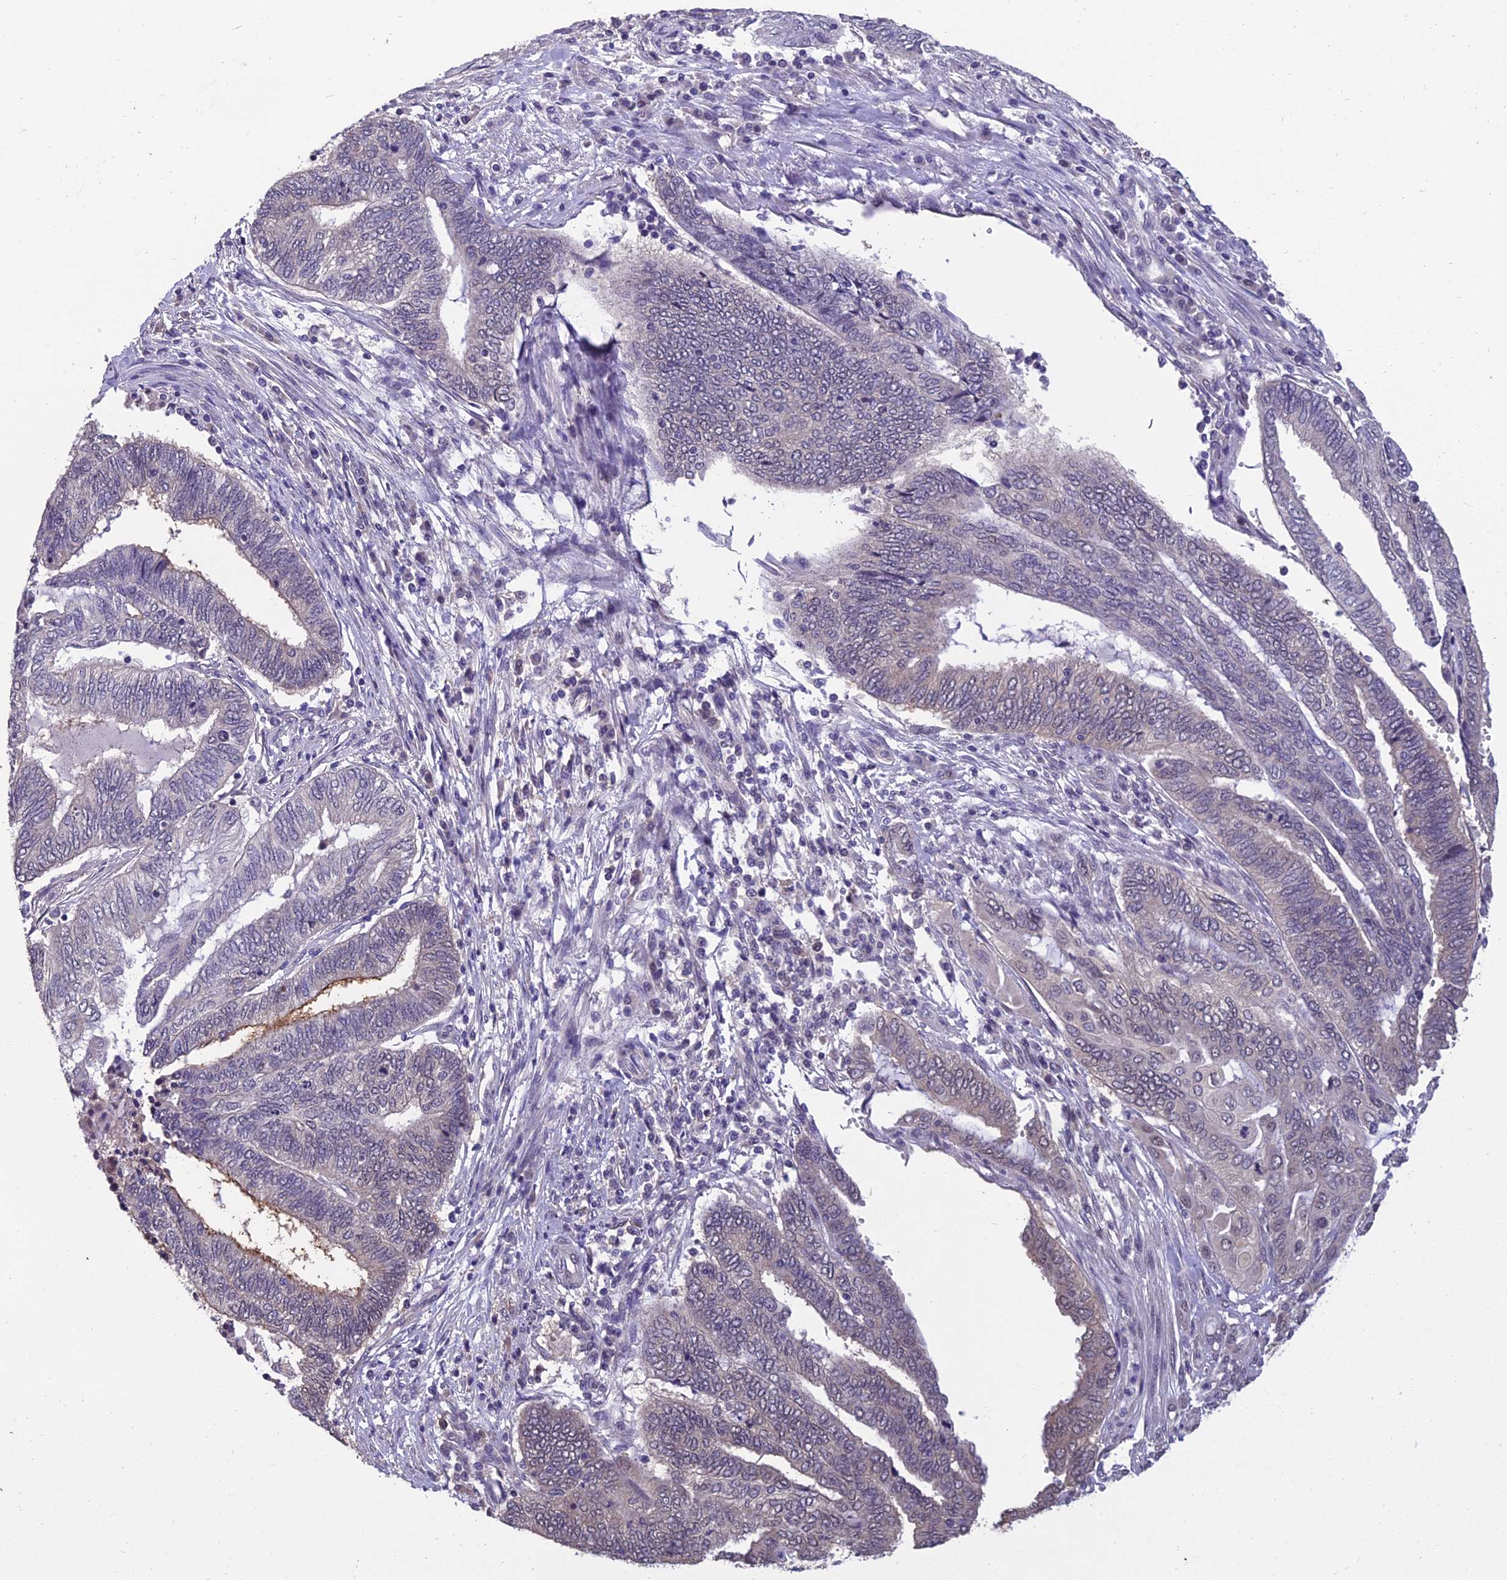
{"staining": {"intensity": "negative", "quantity": "none", "location": "none"}, "tissue": "endometrial cancer", "cell_type": "Tumor cells", "image_type": "cancer", "snomed": [{"axis": "morphology", "description": "Adenocarcinoma, NOS"}, {"axis": "topography", "description": "Uterus"}, {"axis": "topography", "description": "Endometrium"}], "caption": "IHC of human endometrial cancer (adenocarcinoma) shows no positivity in tumor cells.", "gene": "GRWD1", "patient": {"sex": "female", "age": 70}}